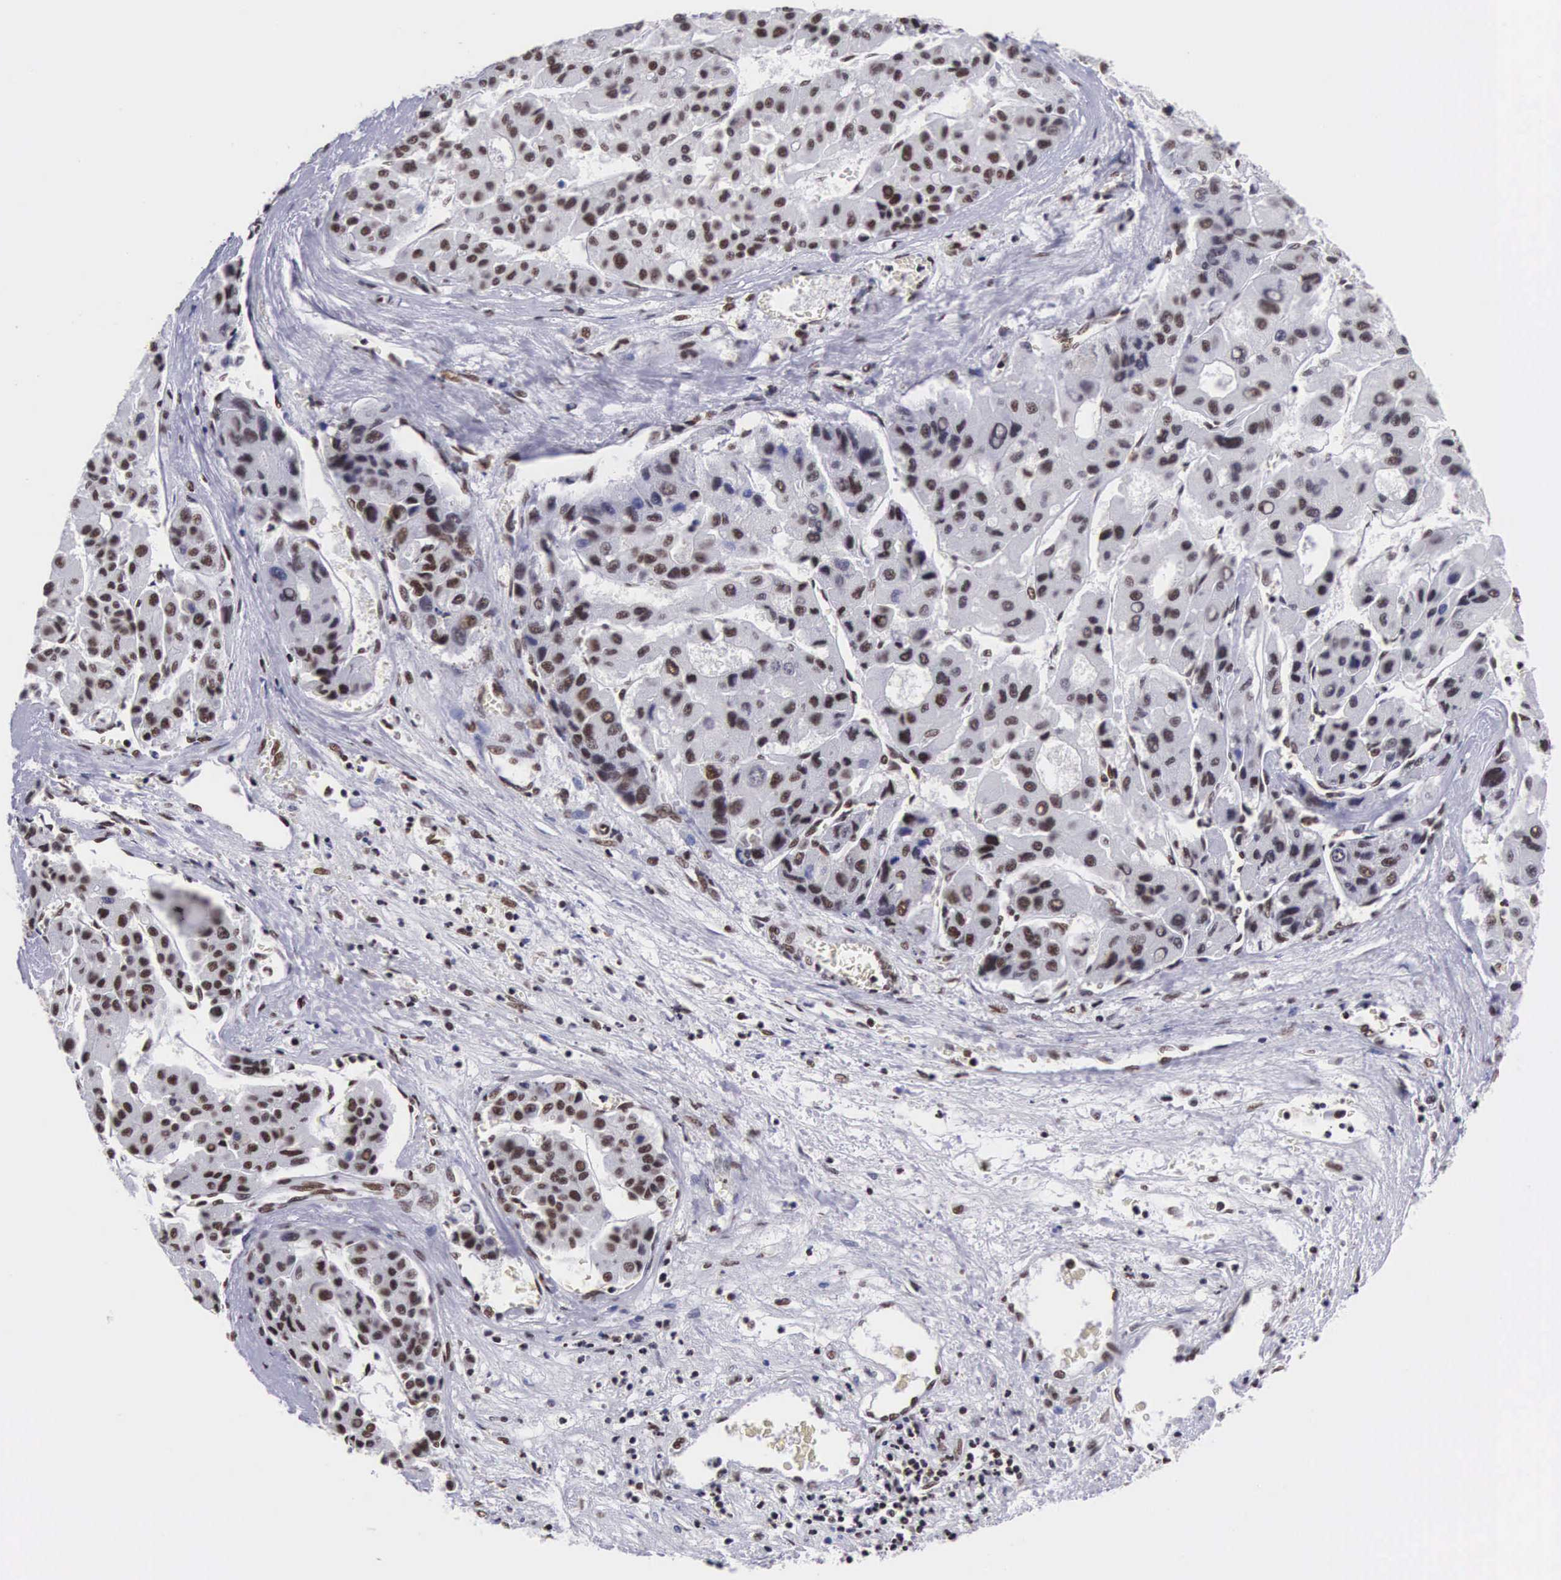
{"staining": {"intensity": "moderate", "quantity": "<25%", "location": "nuclear"}, "tissue": "liver cancer", "cell_type": "Tumor cells", "image_type": "cancer", "snomed": [{"axis": "morphology", "description": "Carcinoma, Hepatocellular, NOS"}, {"axis": "topography", "description": "Liver"}], "caption": "Tumor cells demonstrate moderate nuclear positivity in about <25% of cells in liver hepatocellular carcinoma. Using DAB (3,3'-diaminobenzidine) (brown) and hematoxylin (blue) stains, captured at high magnification using brightfield microscopy.", "gene": "SF3A1", "patient": {"sex": "male", "age": 64}}